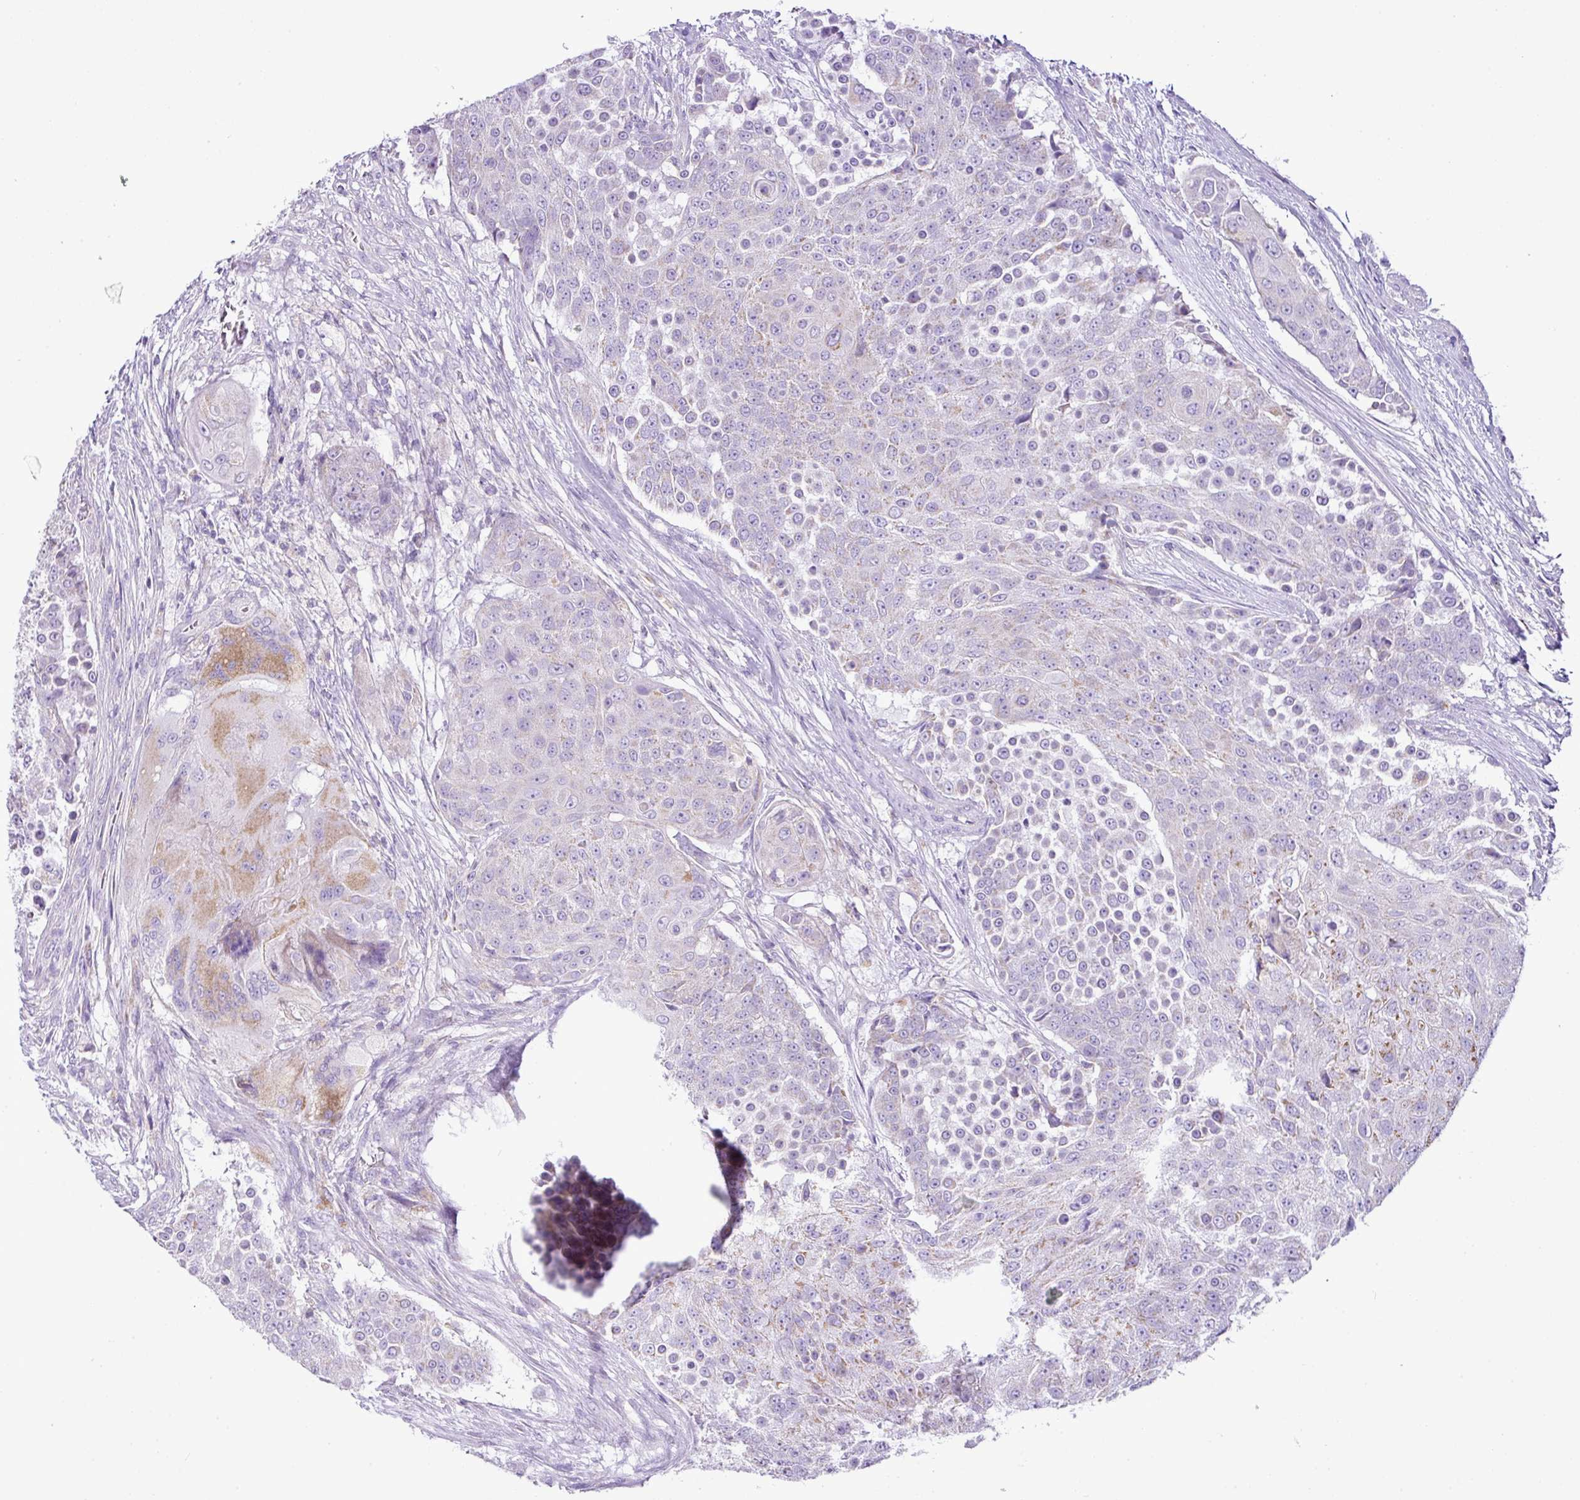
{"staining": {"intensity": "moderate", "quantity": "<25%", "location": "cytoplasmic/membranous"}, "tissue": "urothelial cancer", "cell_type": "Tumor cells", "image_type": "cancer", "snomed": [{"axis": "morphology", "description": "Urothelial carcinoma, High grade"}, {"axis": "topography", "description": "Urinary bladder"}], "caption": "Urothelial carcinoma (high-grade) stained with DAB IHC exhibits low levels of moderate cytoplasmic/membranous expression in approximately <25% of tumor cells.", "gene": "PGAP4", "patient": {"sex": "female", "age": 63}}